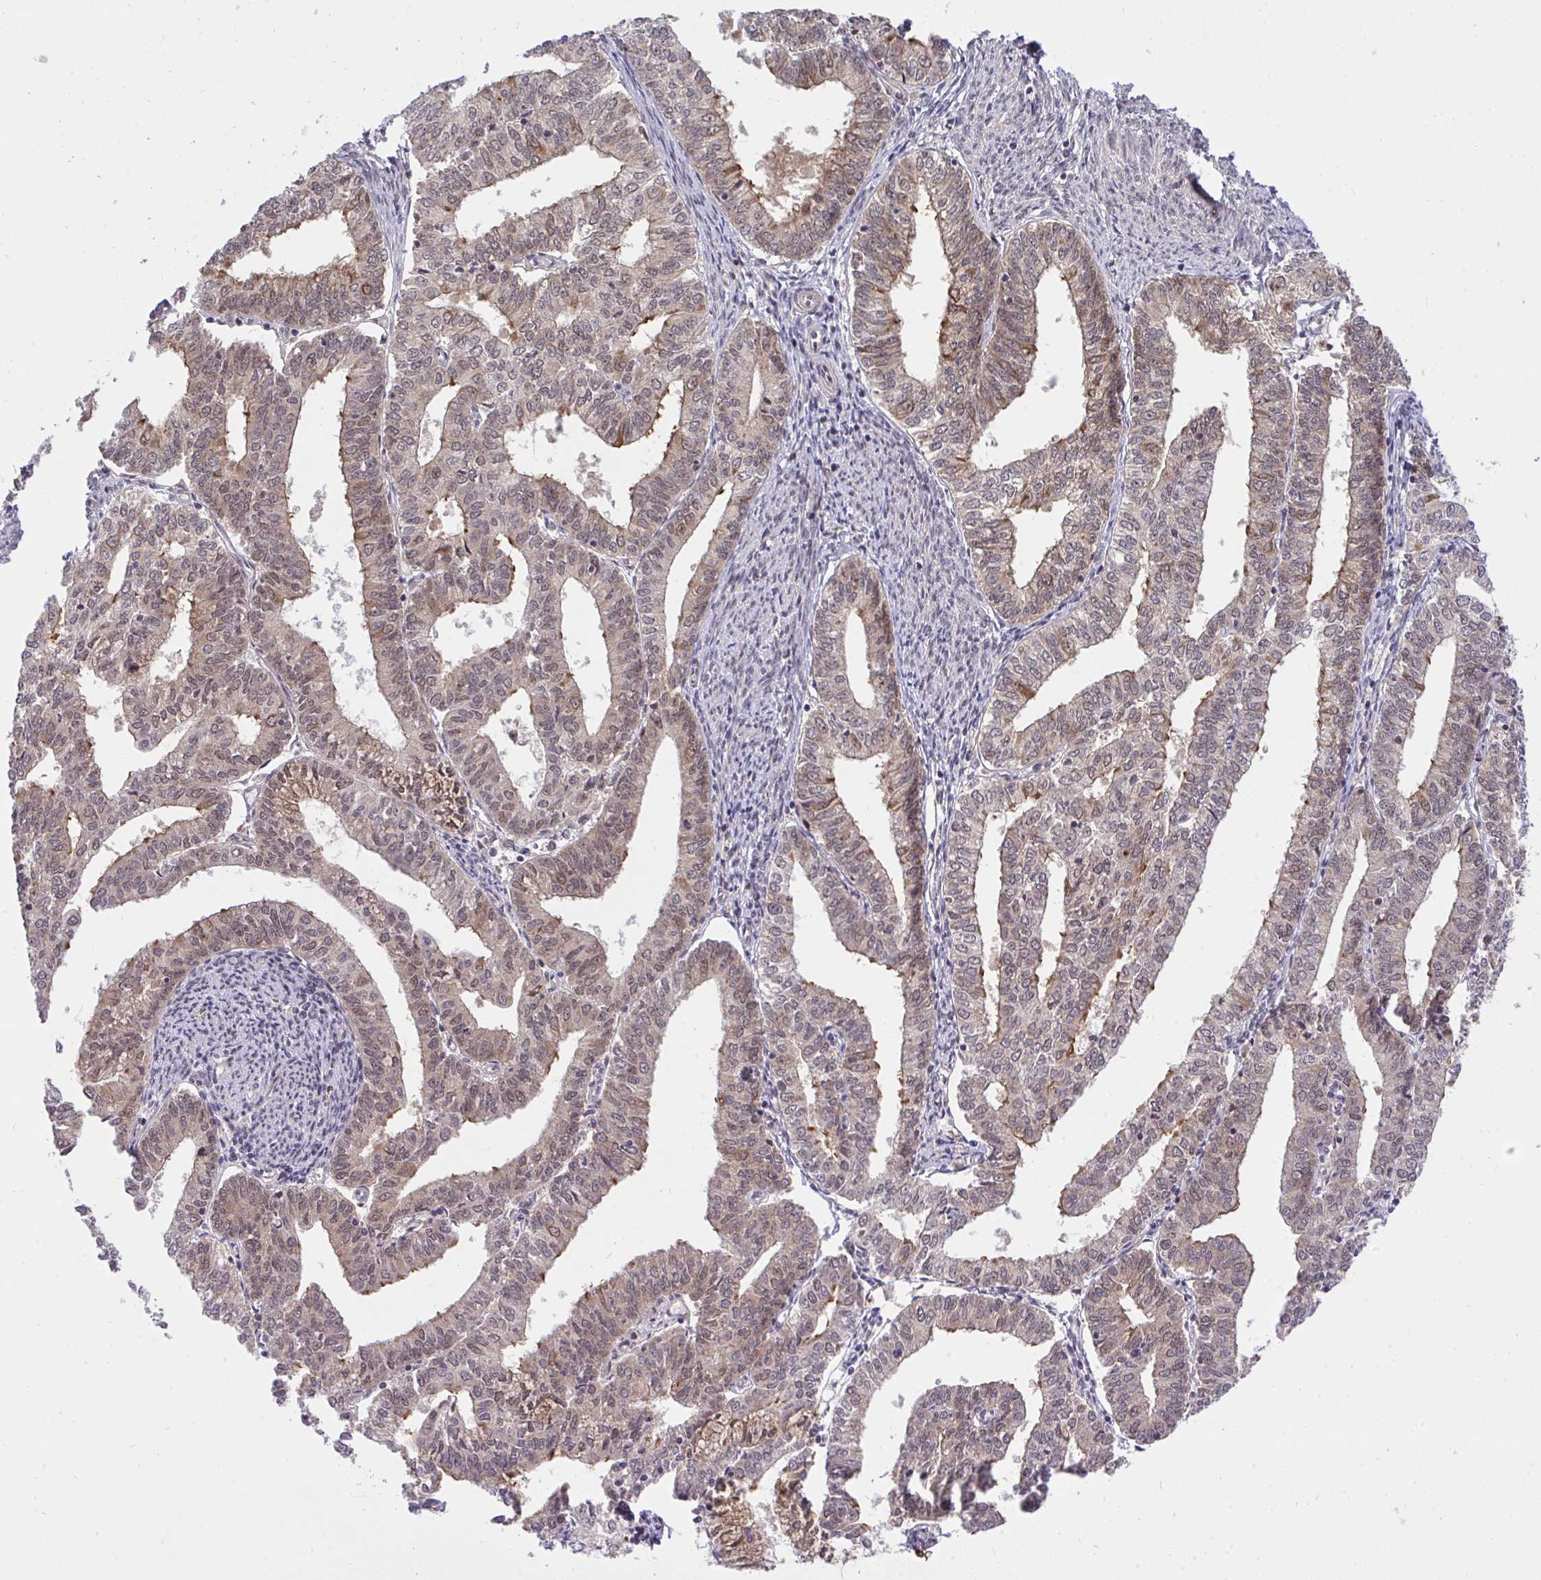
{"staining": {"intensity": "weak", "quantity": "<25%", "location": "cytoplasmic/membranous"}, "tissue": "endometrial cancer", "cell_type": "Tumor cells", "image_type": "cancer", "snomed": [{"axis": "morphology", "description": "Adenocarcinoma, NOS"}, {"axis": "topography", "description": "Endometrium"}], "caption": "Endometrial cancer (adenocarcinoma) was stained to show a protein in brown. There is no significant staining in tumor cells.", "gene": "ERI1", "patient": {"sex": "female", "age": 61}}